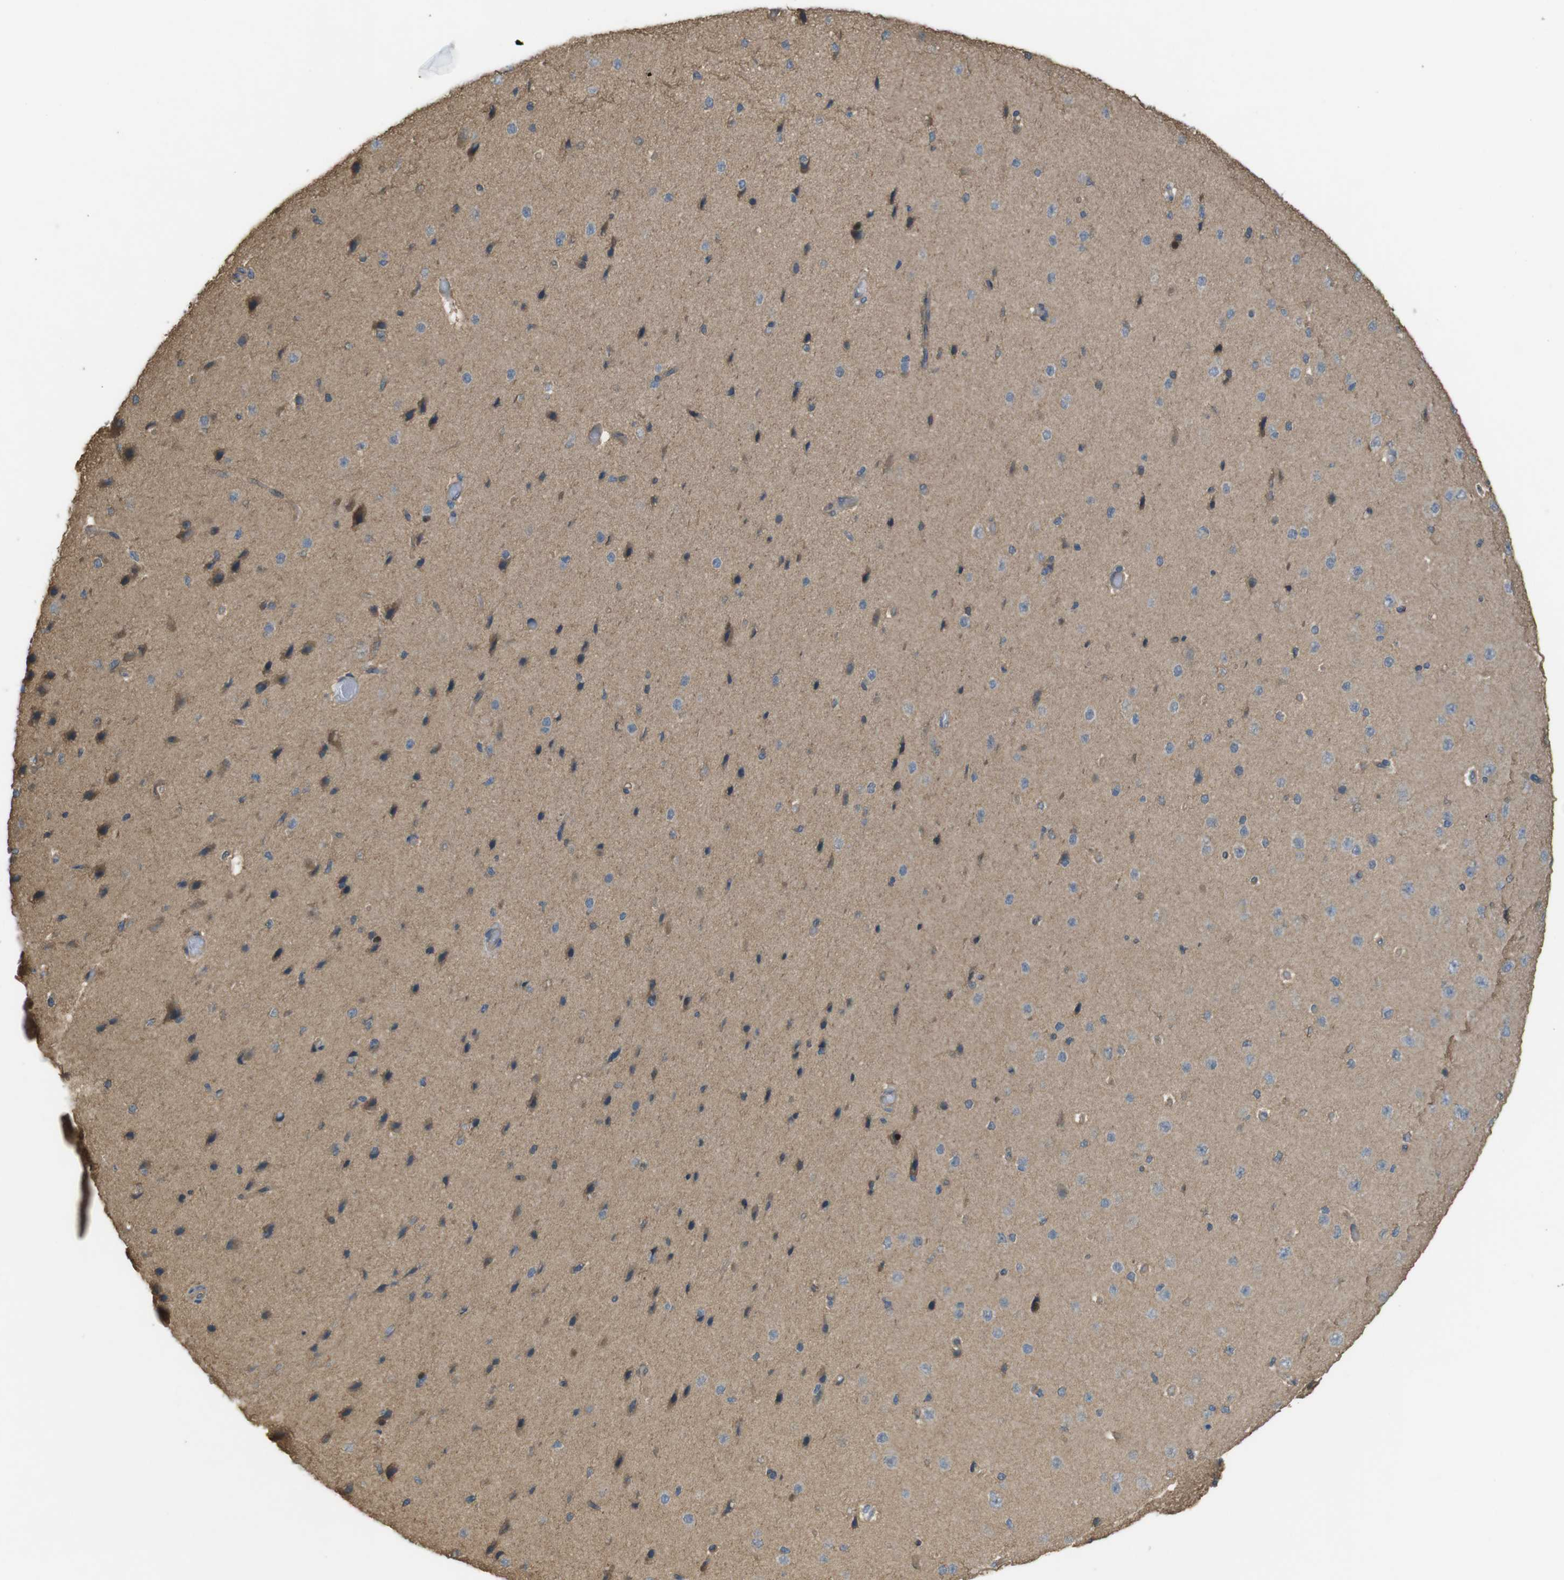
{"staining": {"intensity": "weak", "quantity": "<25%", "location": "cytoplasmic/membranous"}, "tissue": "cerebral cortex", "cell_type": "Endothelial cells", "image_type": "normal", "snomed": [{"axis": "morphology", "description": "Normal tissue, NOS"}, {"axis": "morphology", "description": "Developmental malformation"}, {"axis": "topography", "description": "Cerebral cortex"}], "caption": "DAB immunohistochemical staining of benign human cerebral cortex shows no significant expression in endothelial cells.", "gene": "ZDHHC20", "patient": {"sex": "female", "age": 30}}